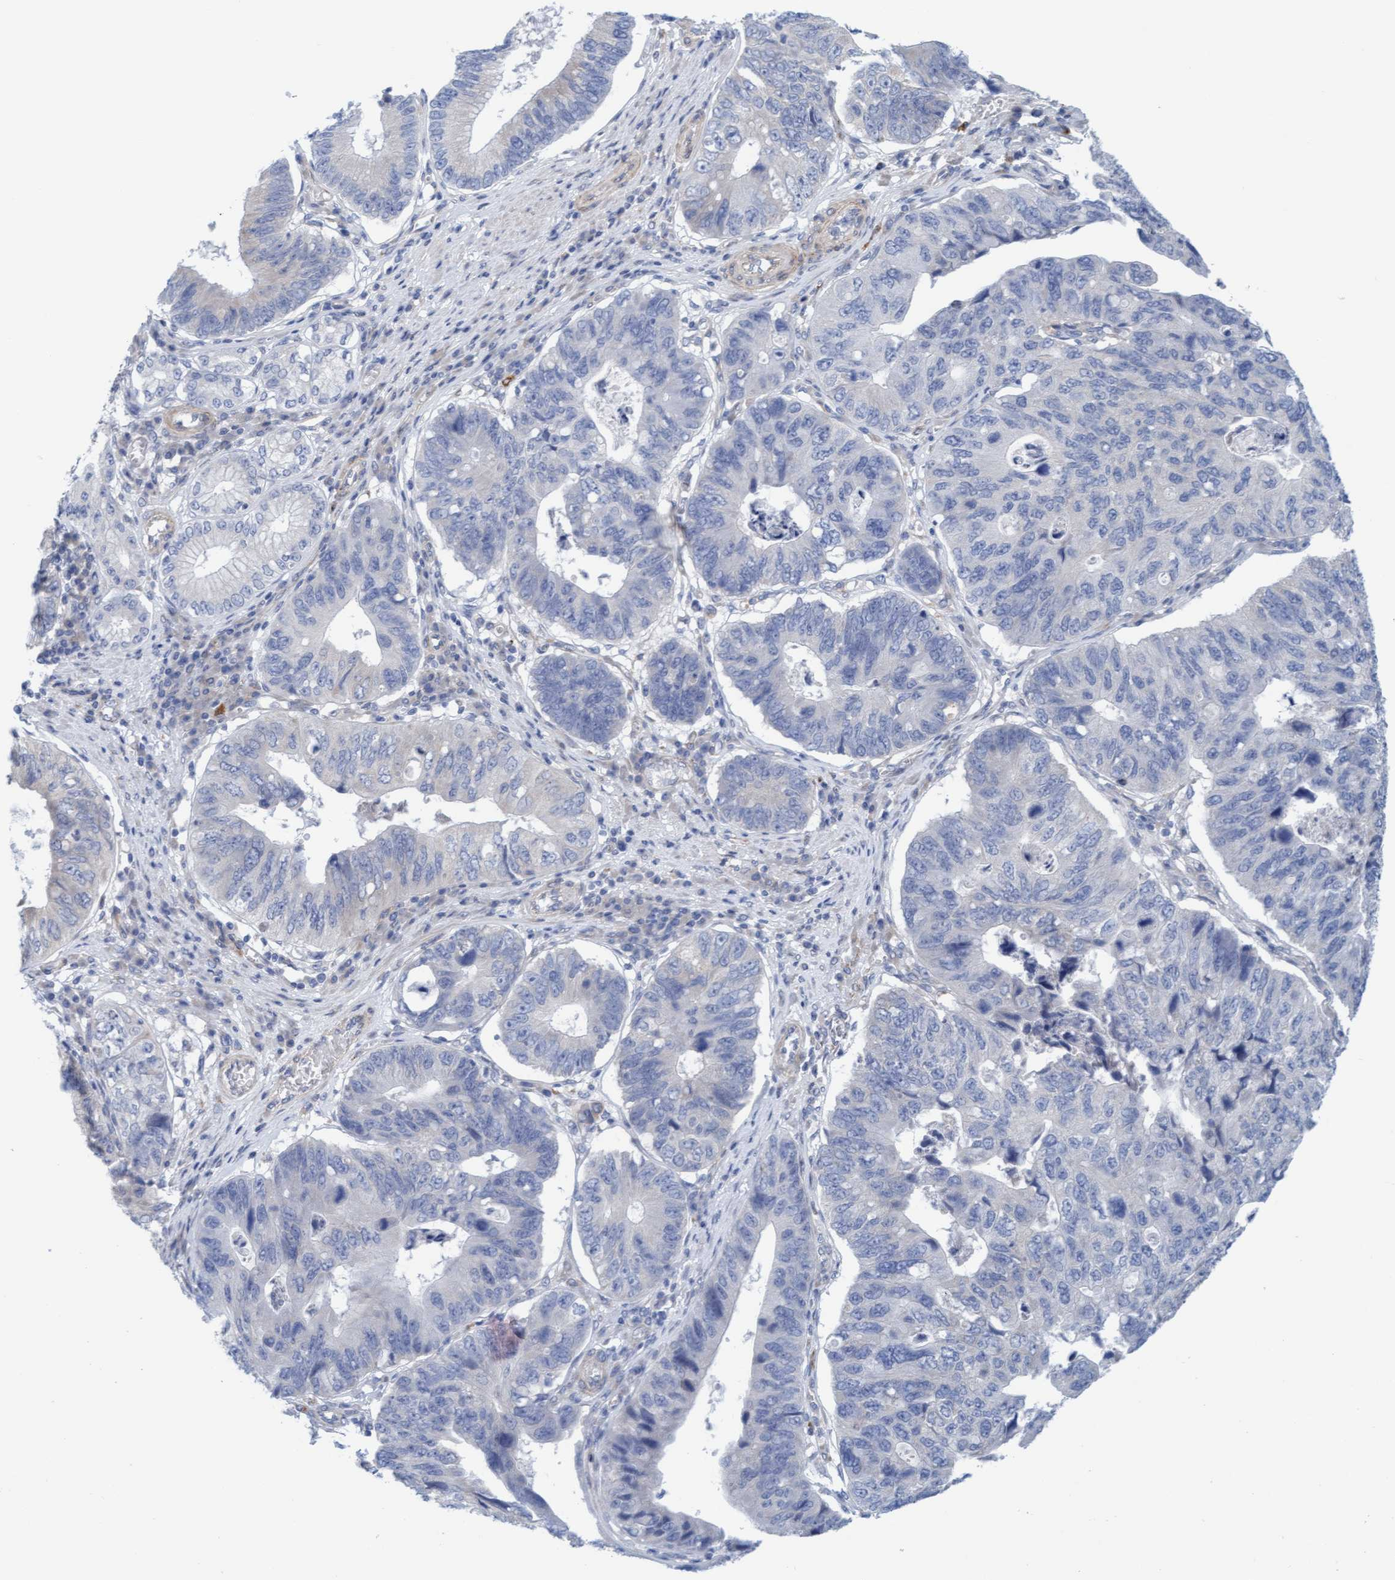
{"staining": {"intensity": "negative", "quantity": "none", "location": "none"}, "tissue": "stomach cancer", "cell_type": "Tumor cells", "image_type": "cancer", "snomed": [{"axis": "morphology", "description": "Adenocarcinoma, NOS"}, {"axis": "topography", "description": "Stomach"}], "caption": "Tumor cells show no significant expression in stomach cancer (adenocarcinoma).", "gene": "CDK5RAP3", "patient": {"sex": "male", "age": 59}}